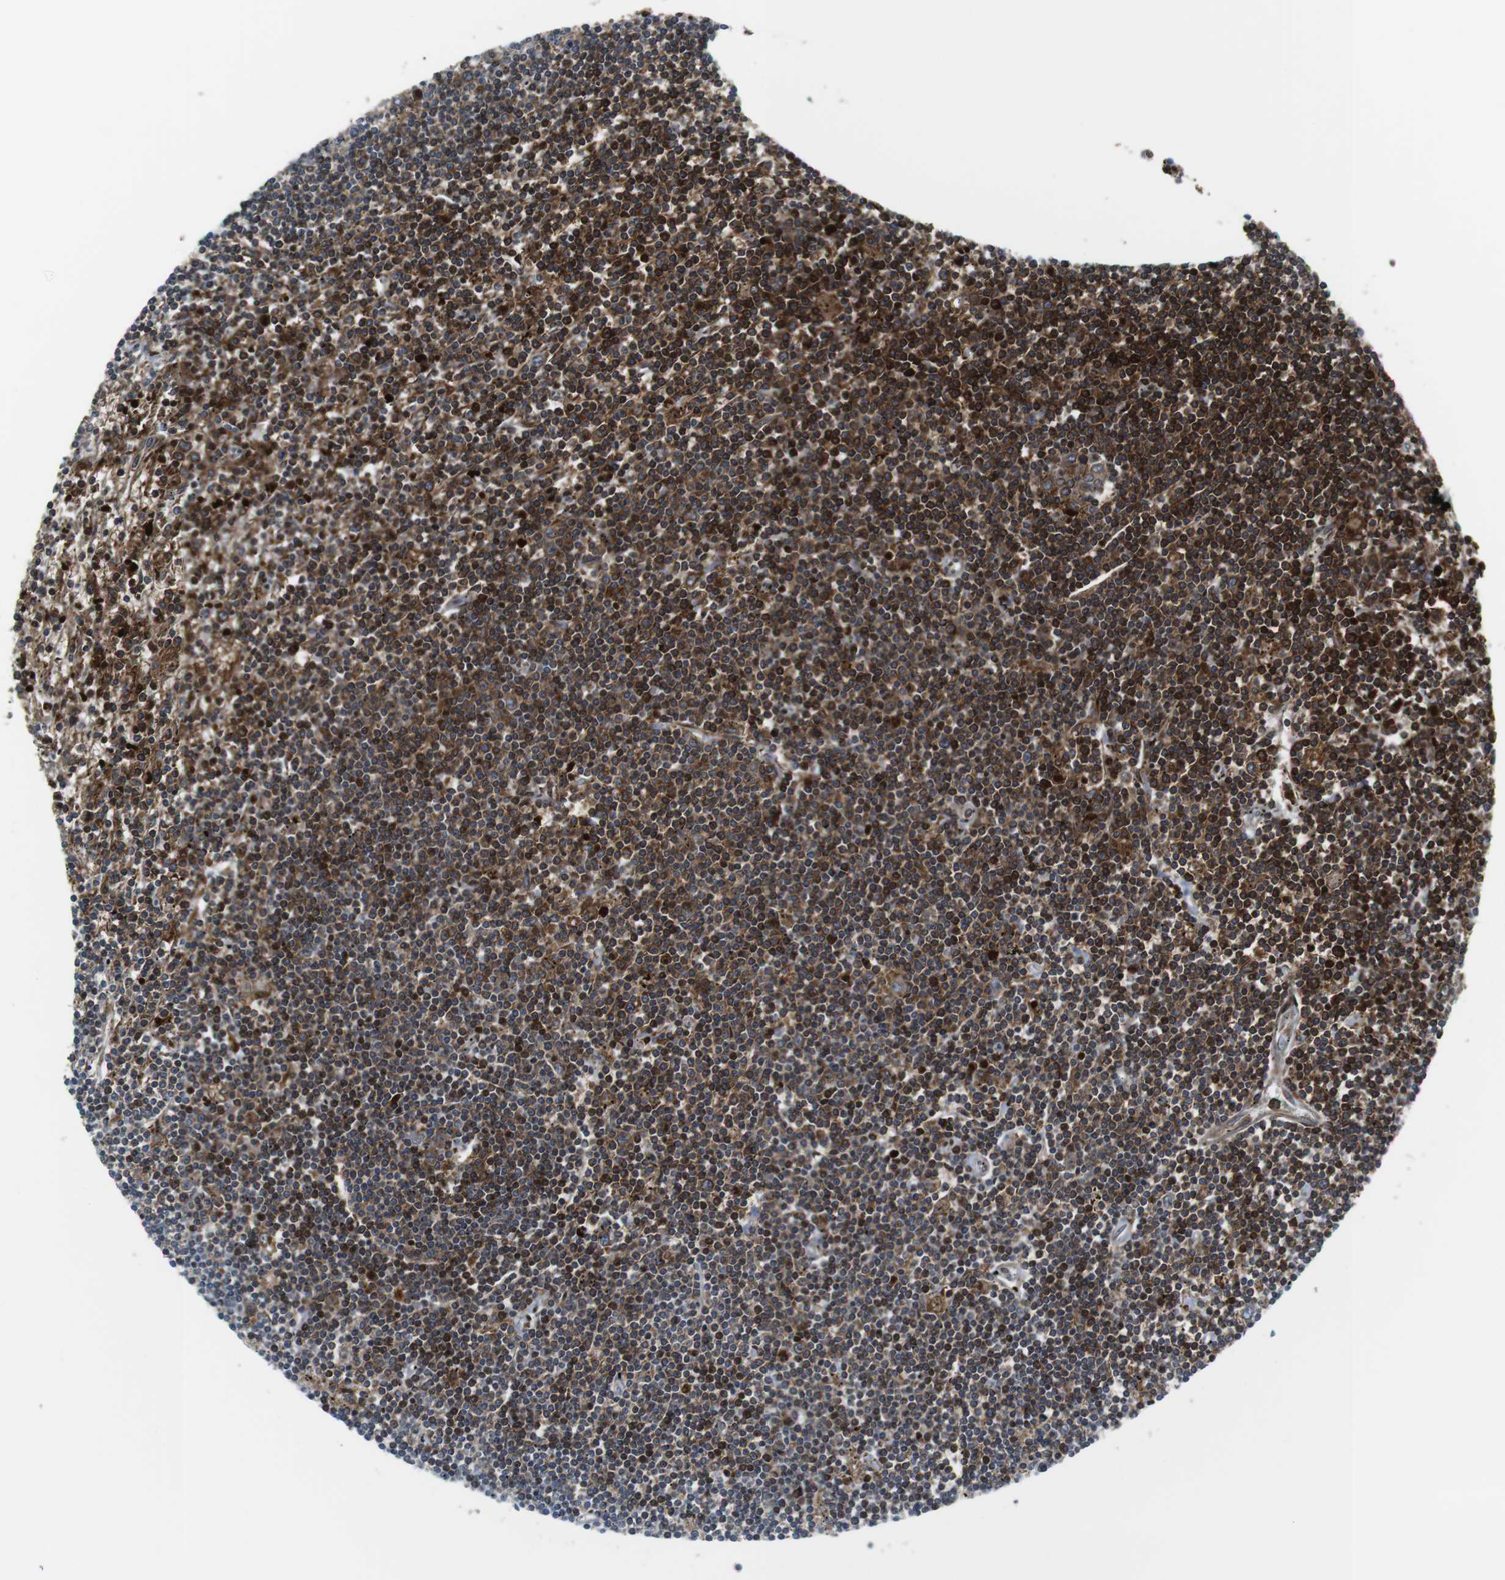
{"staining": {"intensity": "moderate", "quantity": "25%-75%", "location": "cytoplasmic/membranous,nuclear"}, "tissue": "lymphoma", "cell_type": "Tumor cells", "image_type": "cancer", "snomed": [{"axis": "morphology", "description": "Malignant lymphoma, non-Hodgkin's type, Low grade"}, {"axis": "topography", "description": "Spleen"}], "caption": "Low-grade malignant lymphoma, non-Hodgkin's type tissue shows moderate cytoplasmic/membranous and nuclear positivity in approximately 25%-75% of tumor cells", "gene": "CUL7", "patient": {"sex": "male", "age": 76}}